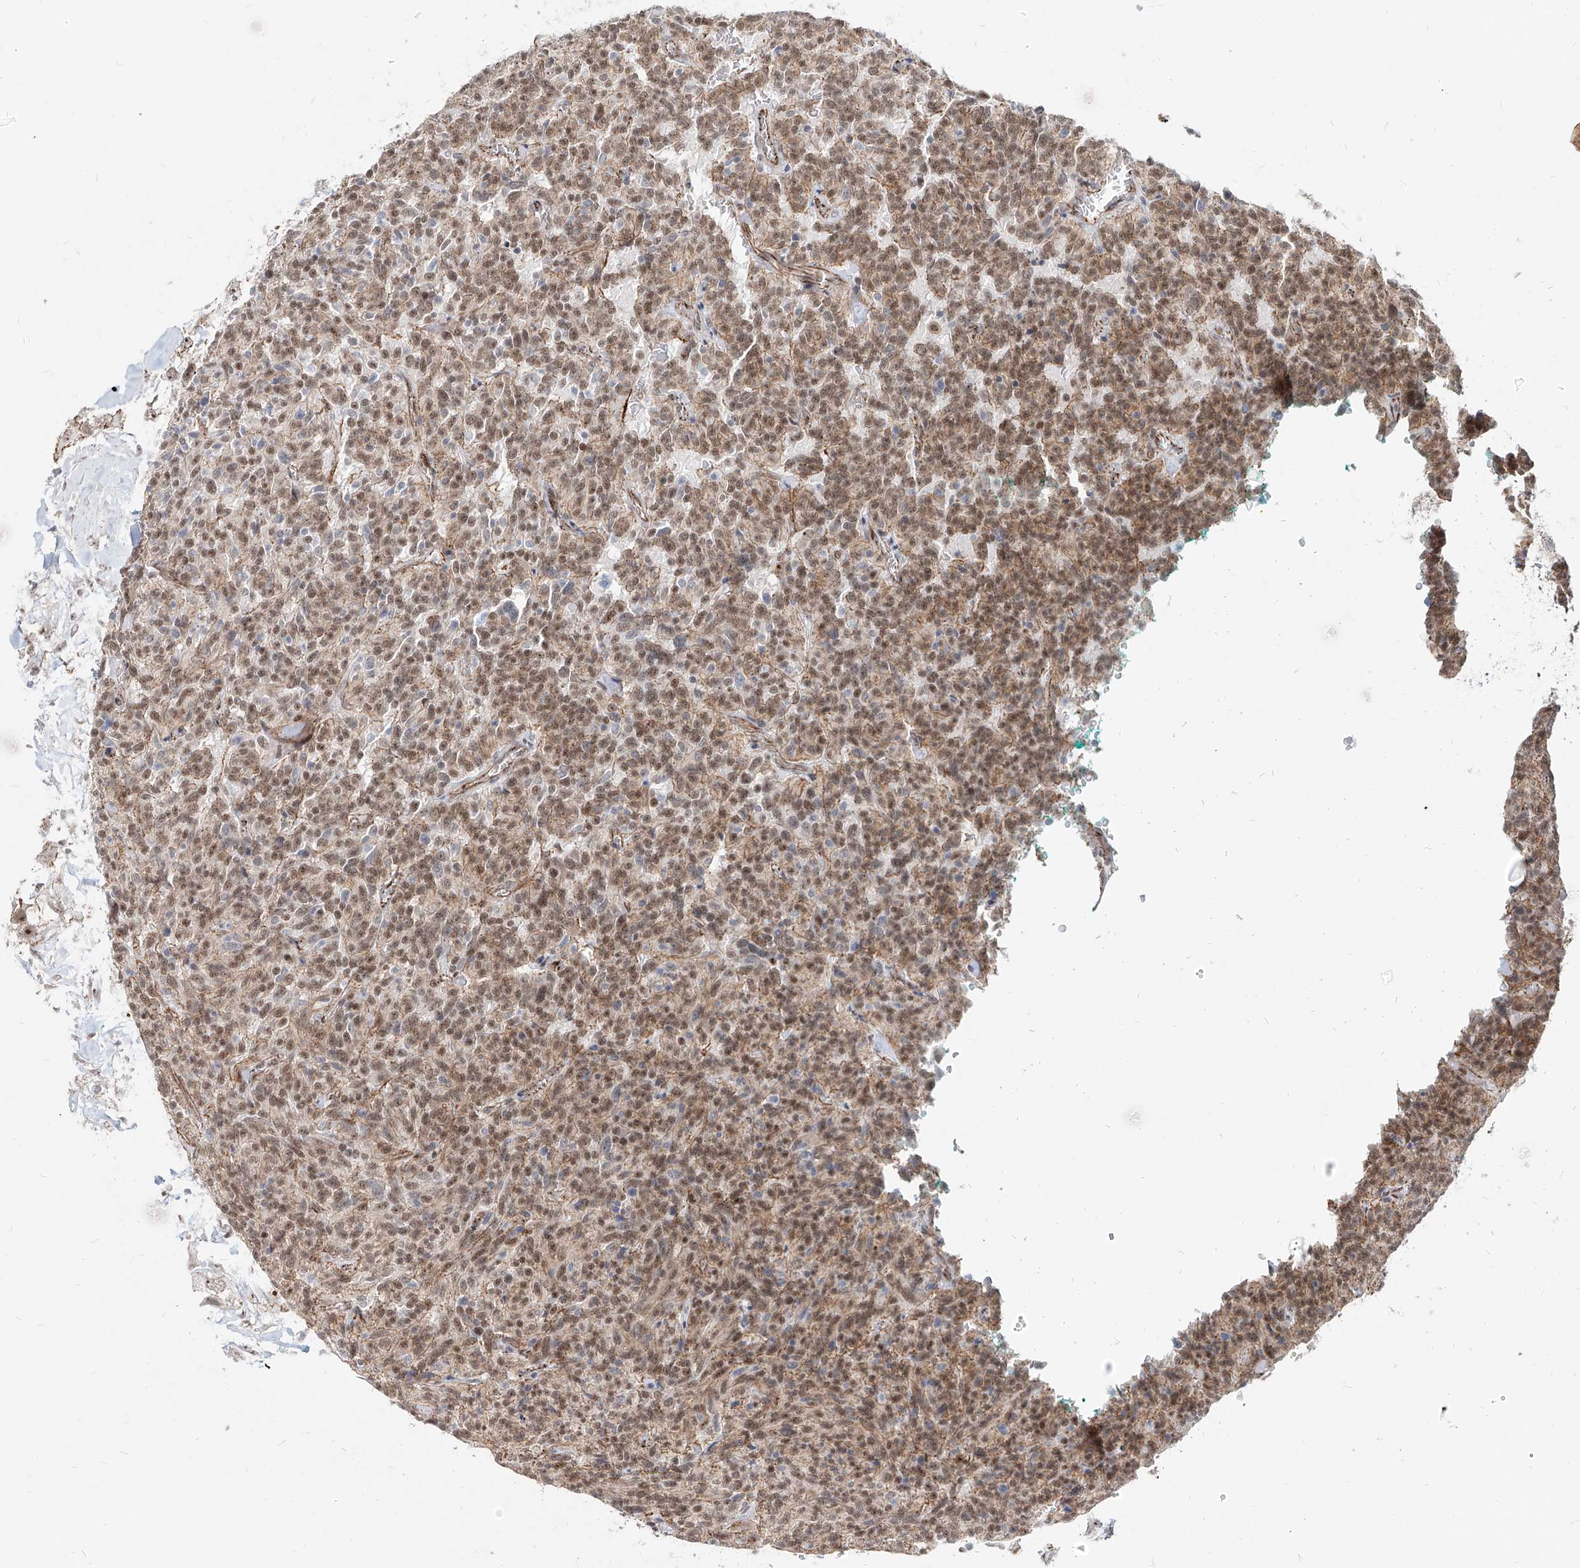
{"staining": {"intensity": "moderate", "quantity": ">75%", "location": "nuclear"}, "tissue": "carcinoid", "cell_type": "Tumor cells", "image_type": "cancer", "snomed": [{"axis": "morphology", "description": "Carcinoid, malignant, NOS"}, {"axis": "topography", "description": "Lung"}], "caption": "Moderate nuclear staining for a protein is identified in about >75% of tumor cells of malignant carcinoid using immunohistochemistry.", "gene": "ZNF710", "patient": {"sex": "female", "age": 46}}